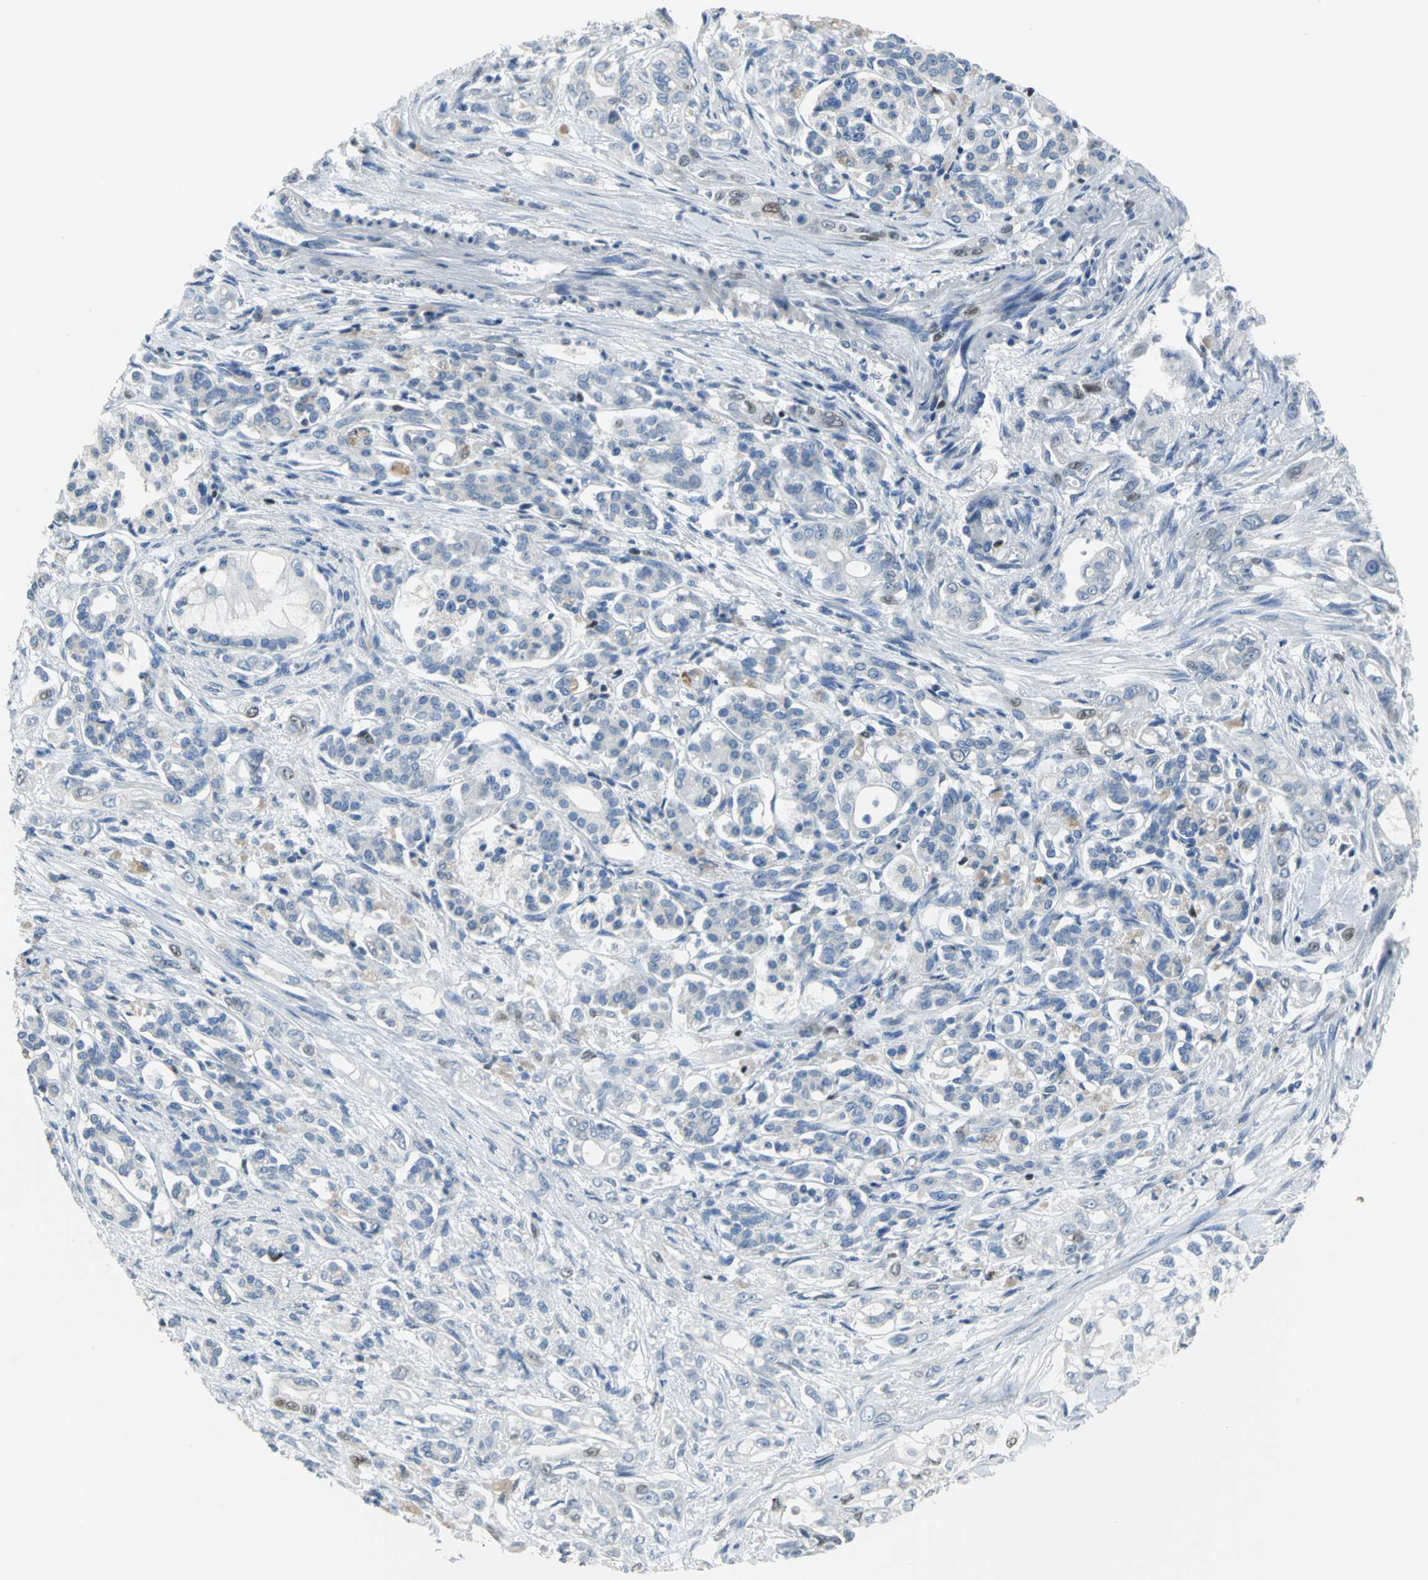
{"staining": {"intensity": "negative", "quantity": "none", "location": "none"}, "tissue": "pancreatic cancer", "cell_type": "Tumor cells", "image_type": "cancer", "snomed": [{"axis": "morphology", "description": "Normal tissue, NOS"}, {"axis": "topography", "description": "Pancreas"}], "caption": "An IHC photomicrograph of pancreatic cancer is shown. There is no staining in tumor cells of pancreatic cancer.", "gene": "MCM3", "patient": {"sex": "male", "age": 42}}